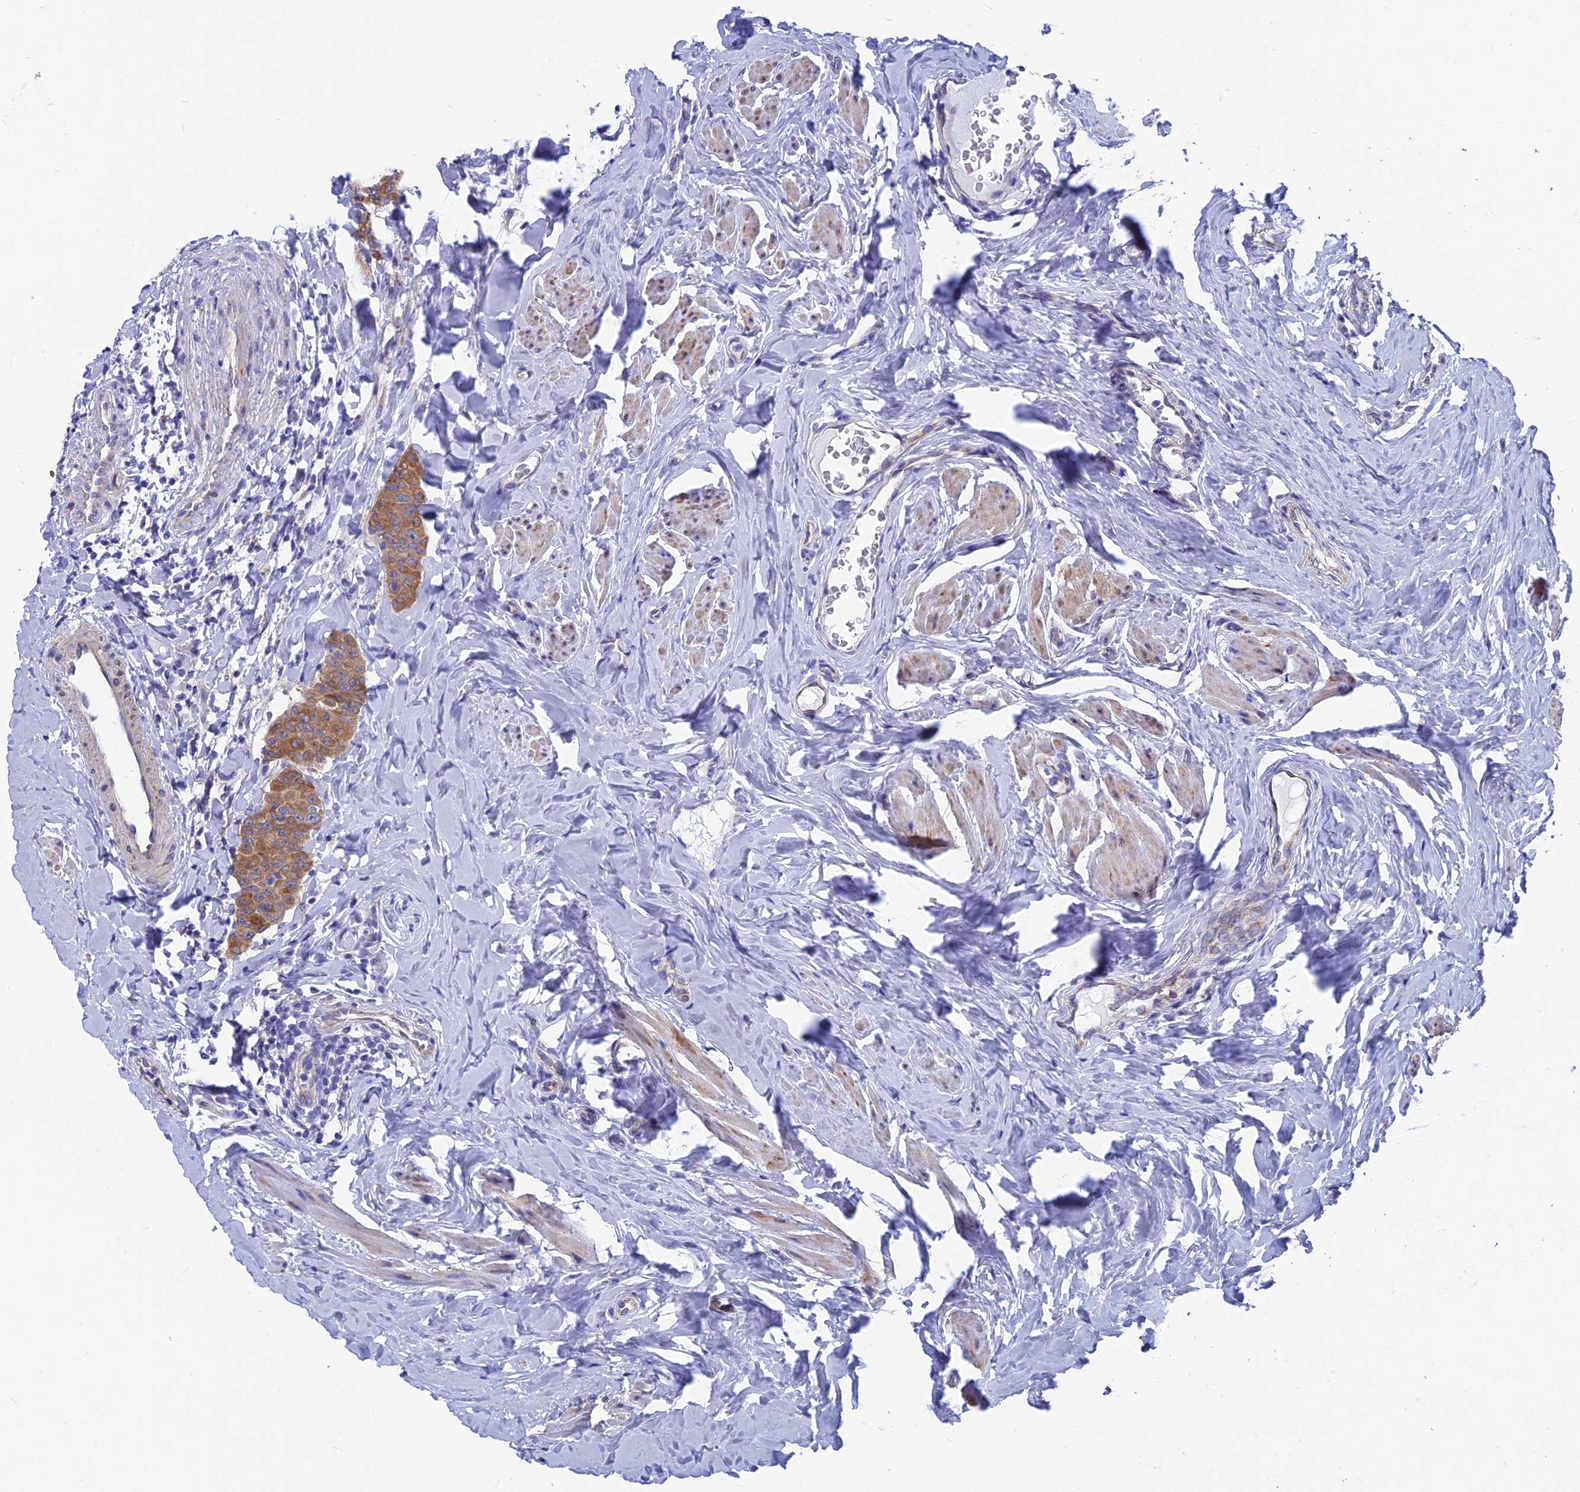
{"staining": {"intensity": "moderate", "quantity": ">75%", "location": "cytoplasmic/membranous"}, "tissue": "breast cancer", "cell_type": "Tumor cells", "image_type": "cancer", "snomed": [{"axis": "morphology", "description": "Duct carcinoma"}, {"axis": "topography", "description": "Breast"}], "caption": "Protein expression analysis of human breast cancer (invasive ductal carcinoma) reveals moderate cytoplasmic/membranous expression in approximately >75% of tumor cells.", "gene": "AK4", "patient": {"sex": "female", "age": 40}}